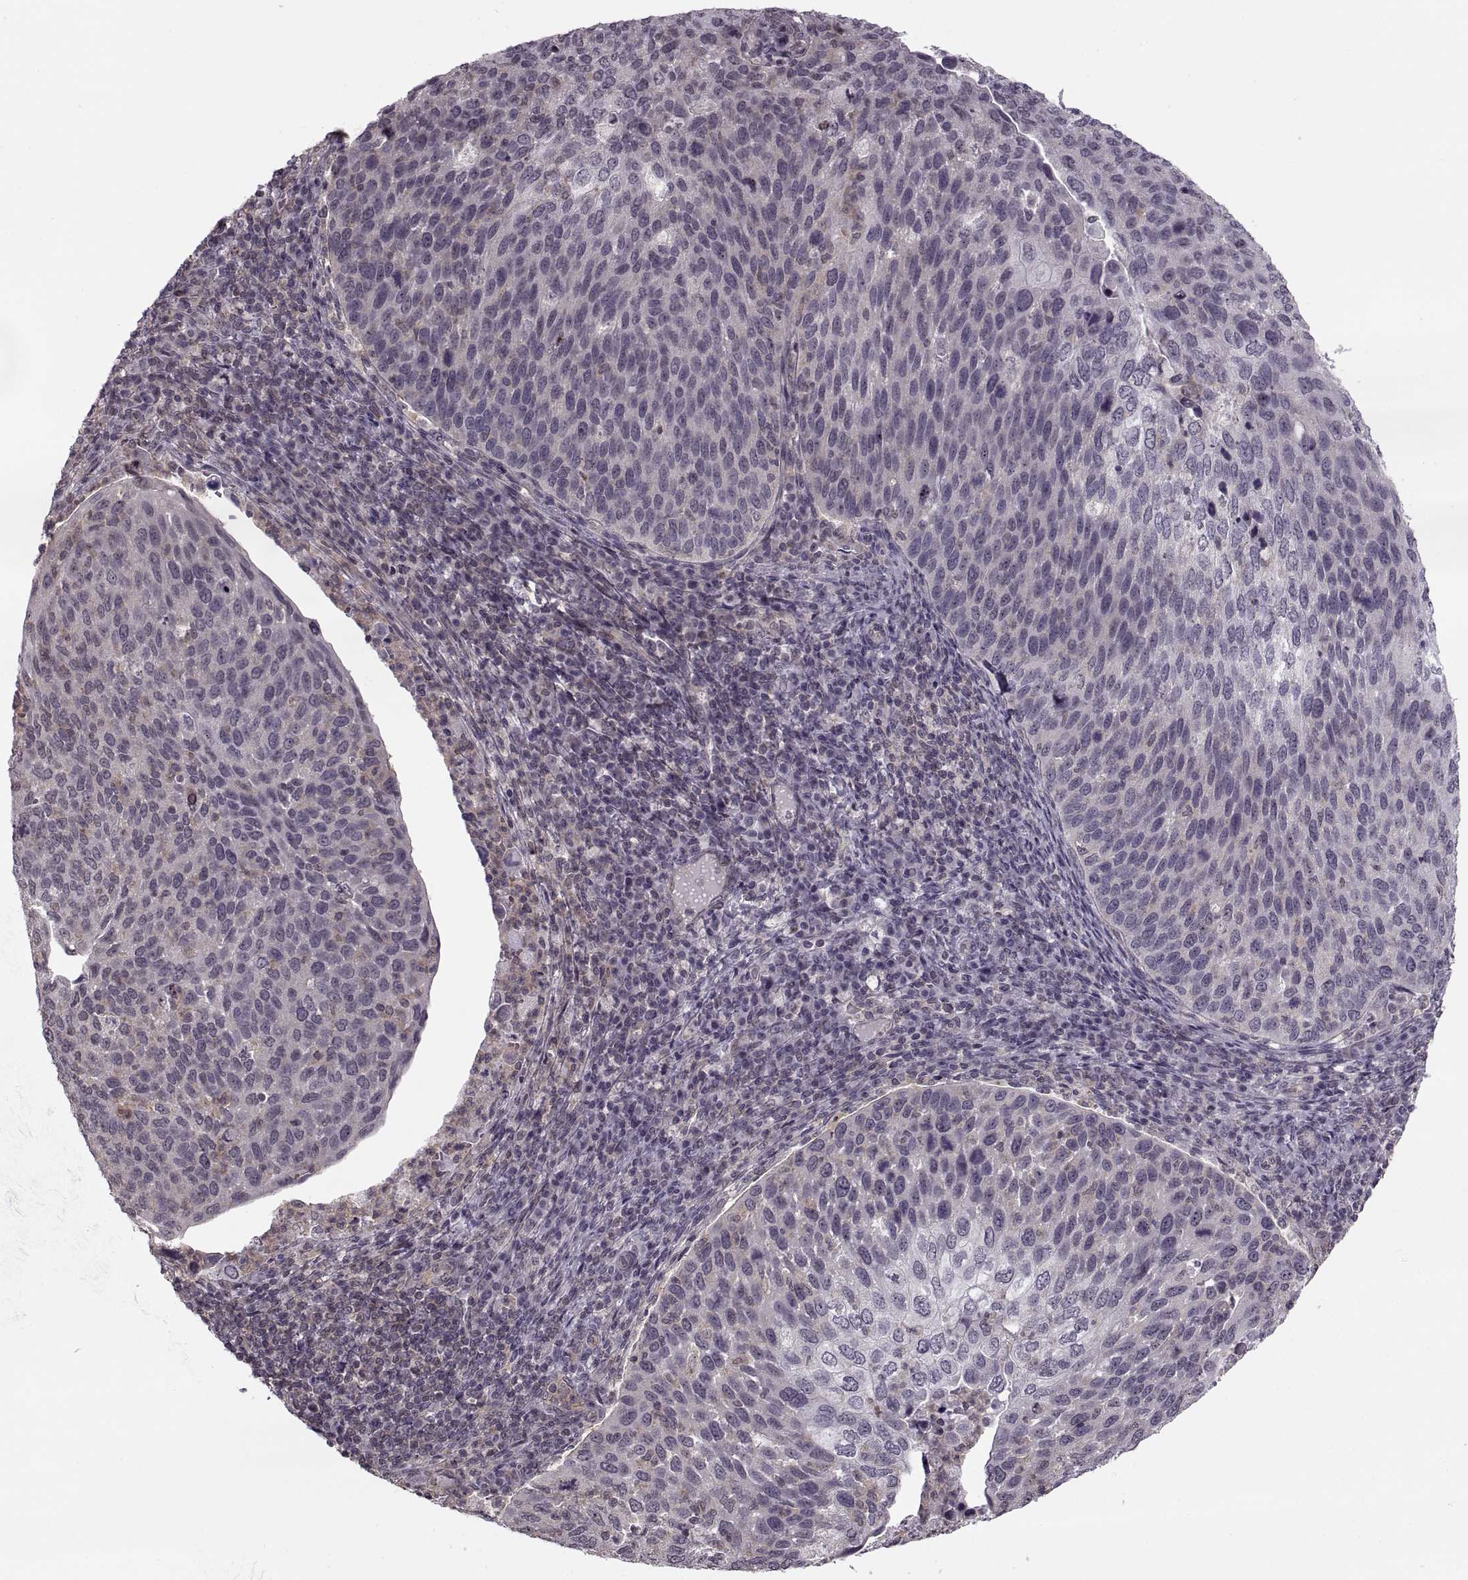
{"staining": {"intensity": "negative", "quantity": "none", "location": "none"}, "tissue": "cervical cancer", "cell_type": "Tumor cells", "image_type": "cancer", "snomed": [{"axis": "morphology", "description": "Squamous cell carcinoma, NOS"}, {"axis": "topography", "description": "Cervix"}], "caption": "Protein analysis of cervical cancer (squamous cell carcinoma) shows no significant expression in tumor cells.", "gene": "LUZP2", "patient": {"sex": "female", "age": 54}}